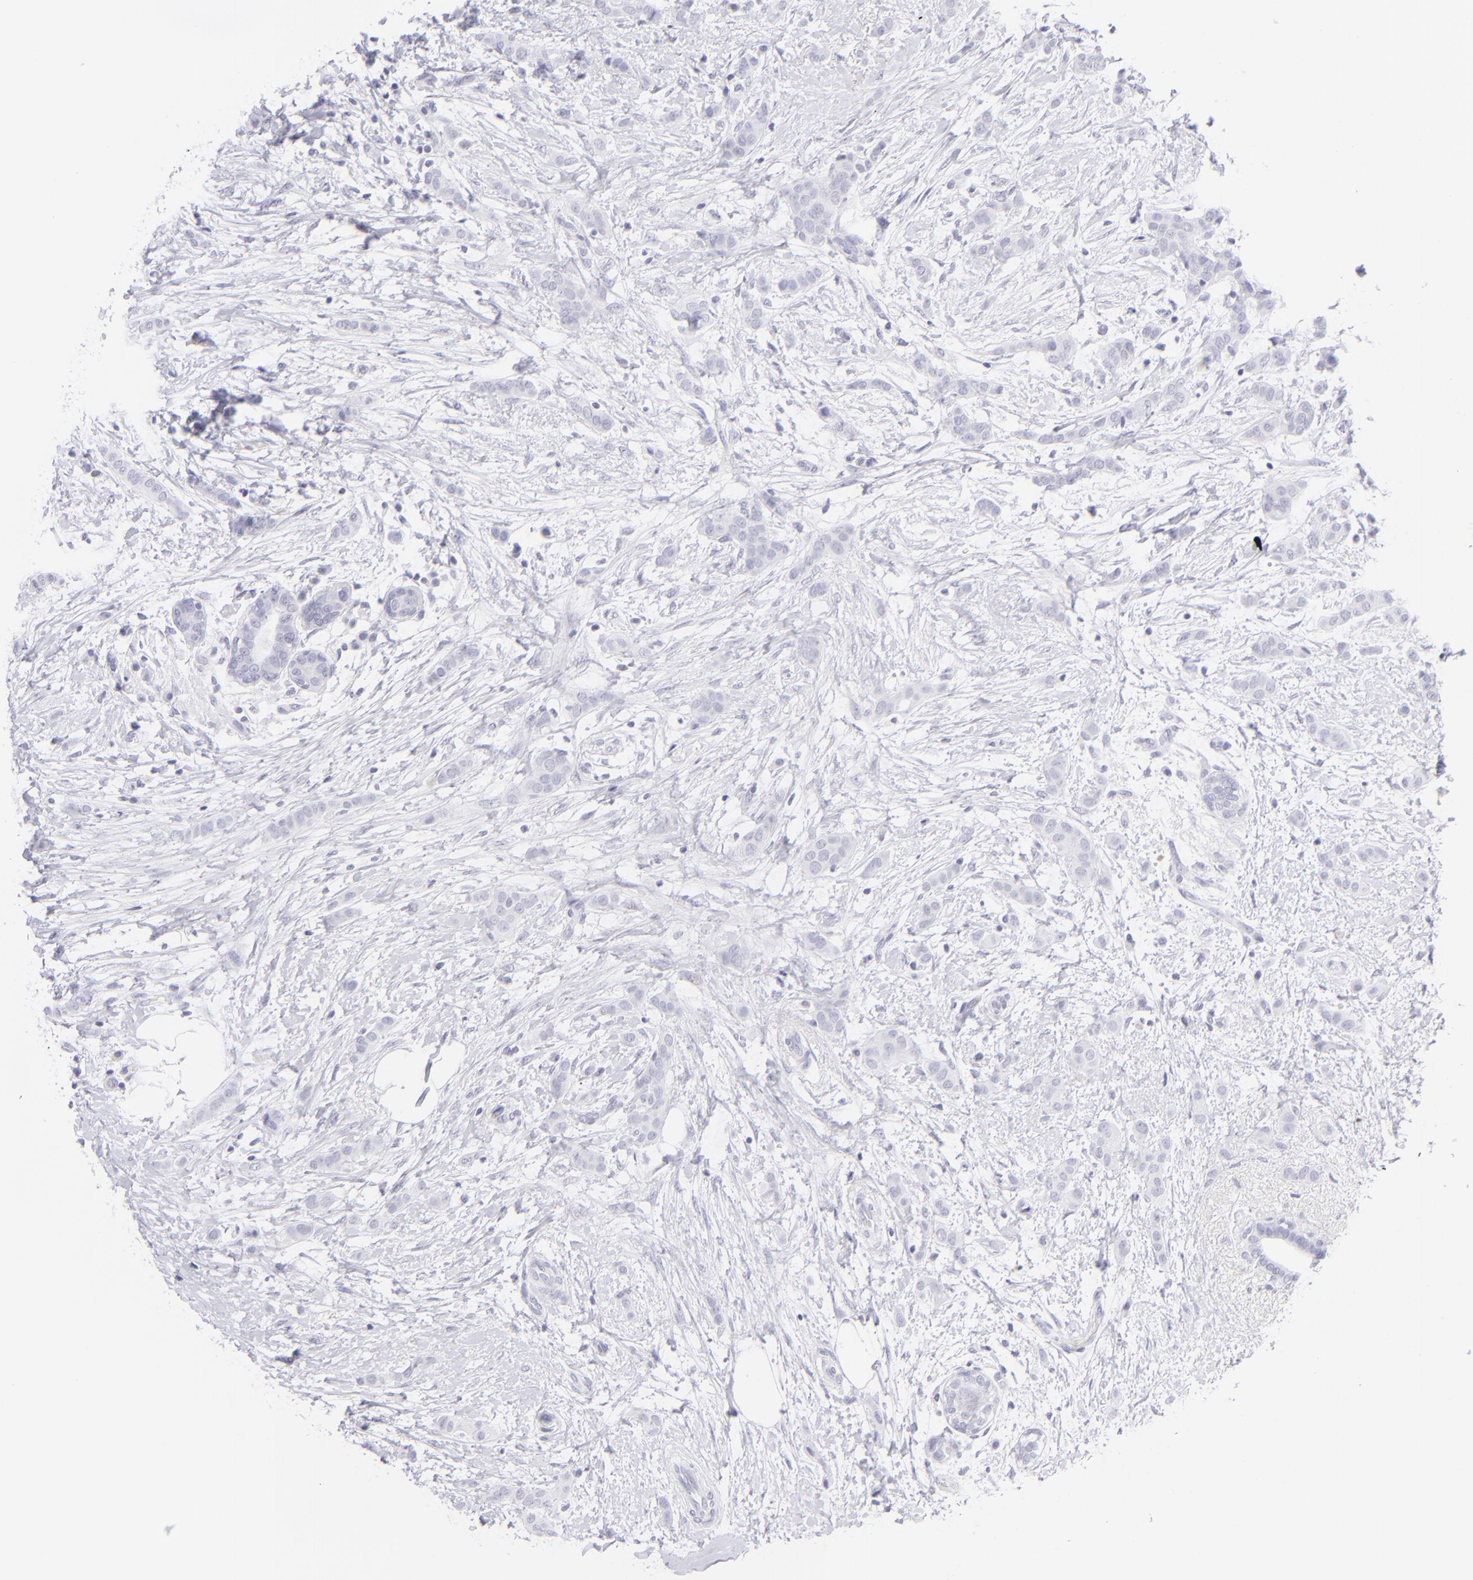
{"staining": {"intensity": "negative", "quantity": "none", "location": "none"}, "tissue": "breast cancer", "cell_type": "Tumor cells", "image_type": "cancer", "snomed": [{"axis": "morphology", "description": "Lobular carcinoma"}, {"axis": "topography", "description": "Breast"}], "caption": "IHC histopathology image of breast cancer (lobular carcinoma) stained for a protein (brown), which demonstrates no expression in tumor cells. (DAB IHC with hematoxylin counter stain).", "gene": "FCER2", "patient": {"sex": "female", "age": 55}}